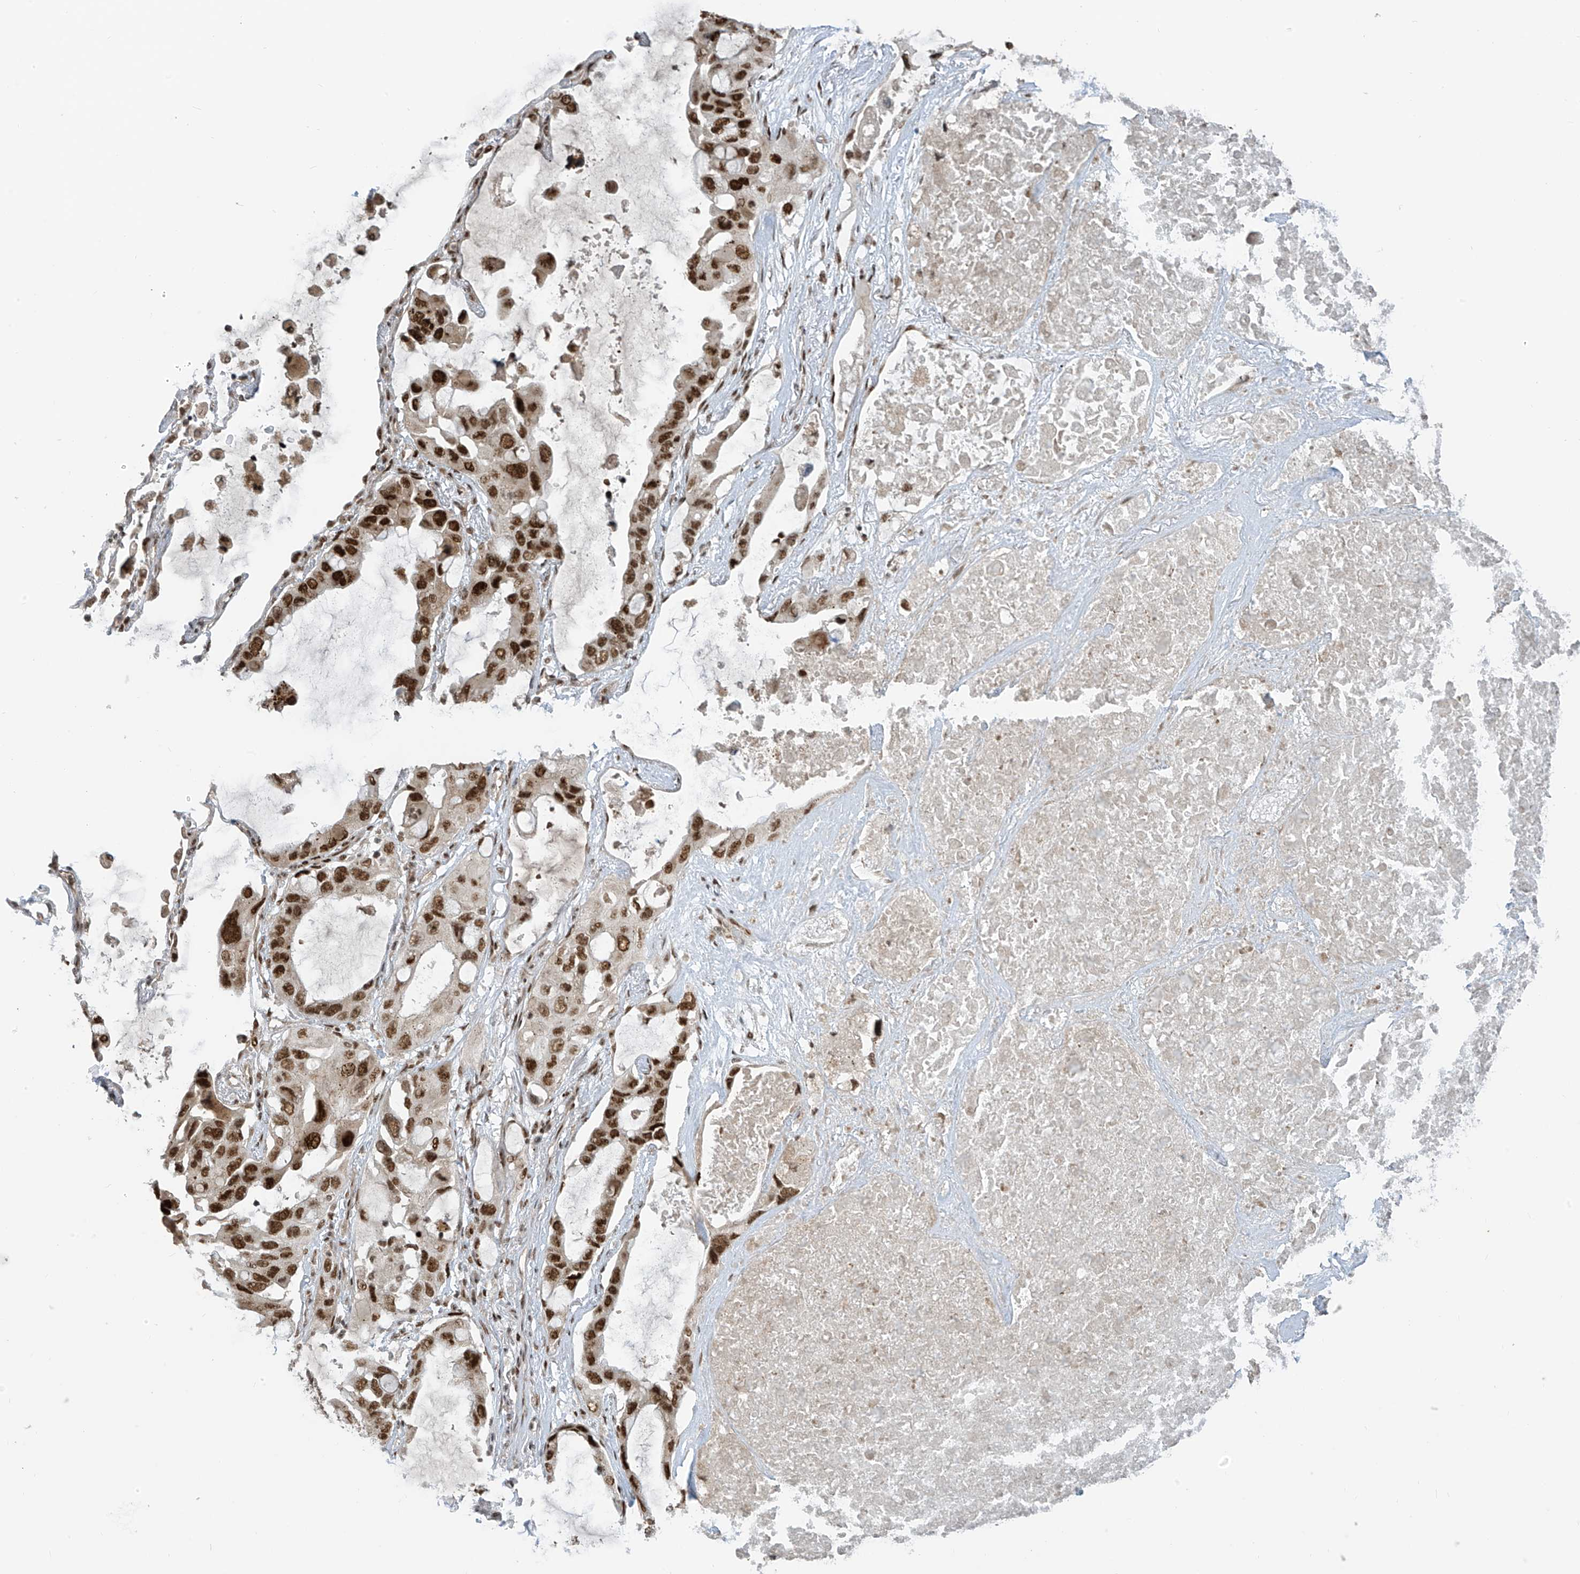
{"staining": {"intensity": "strong", "quantity": ">75%", "location": "nuclear"}, "tissue": "lung cancer", "cell_type": "Tumor cells", "image_type": "cancer", "snomed": [{"axis": "morphology", "description": "Squamous cell carcinoma, NOS"}, {"axis": "topography", "description": "Lung"}], "caption": "Protein expression analysis of lung cancer (squamous cell carcinoma) shows strong nuclear staining in approximately >75% of tumor cells. (DAB IHC with brightfield microscopy, high magnification).", "gene": "ARHGEF3", "patient": {"sex": "female", "age": 73}}